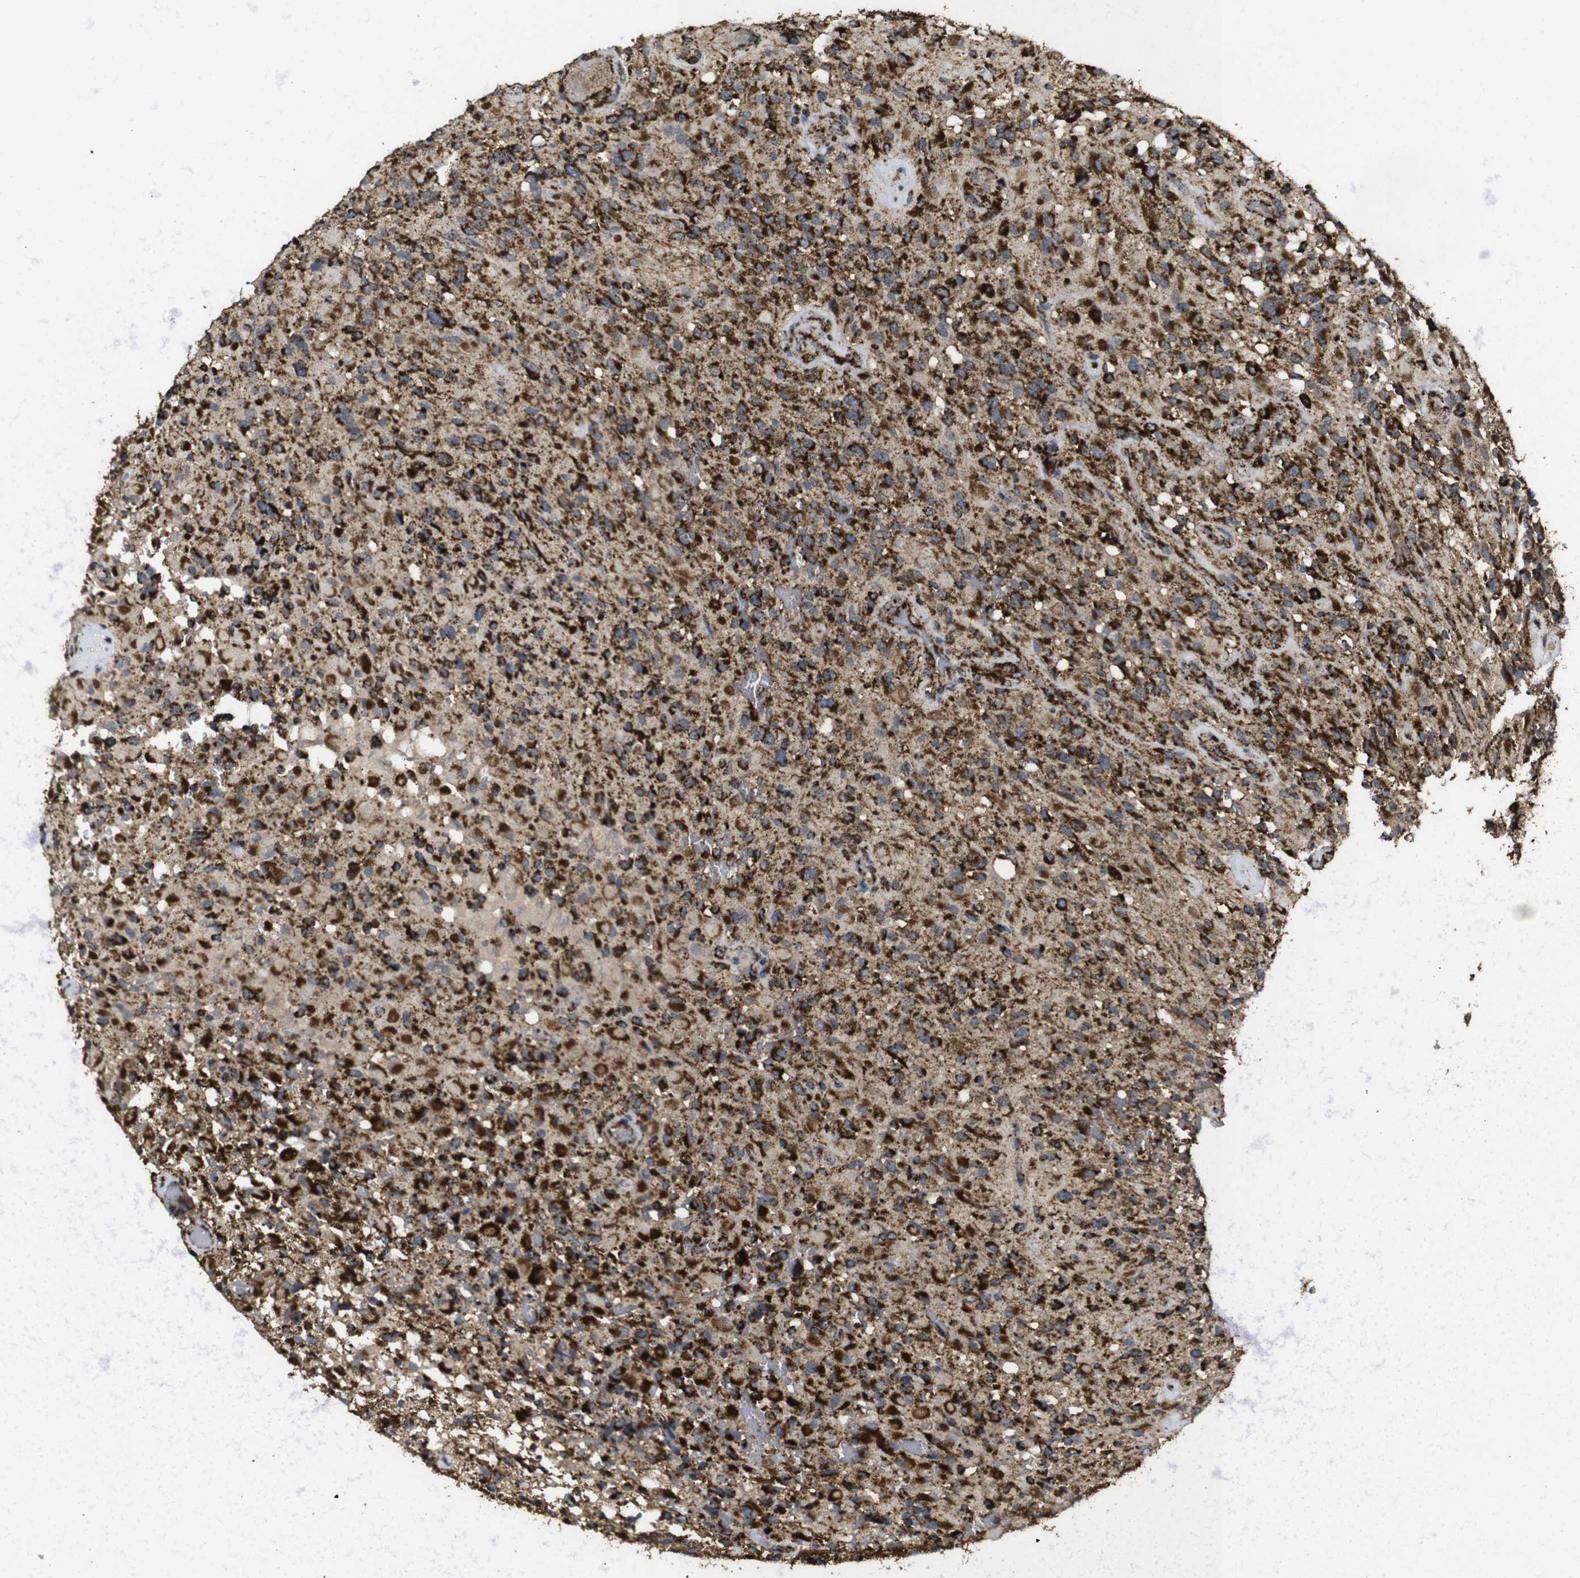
{"staining": {"intensity": "strong", "quantity": ">75%", "location": "cytoplasmic/membranous"}, "tissue": "glioma", "cell_type": "Tumor cells", "image_type": "cancer", "snomed": [{"axis": "morphology", "description": "Glioma, malignant, High grade"}, {"axis": "topography", "description": "Brain"}], "caption": "Human glioma stained with a protein marker reveals strong staining in tumor cells.", "gene": "ATP5F1A", "patient": {"sex": "male", "age": 71}}